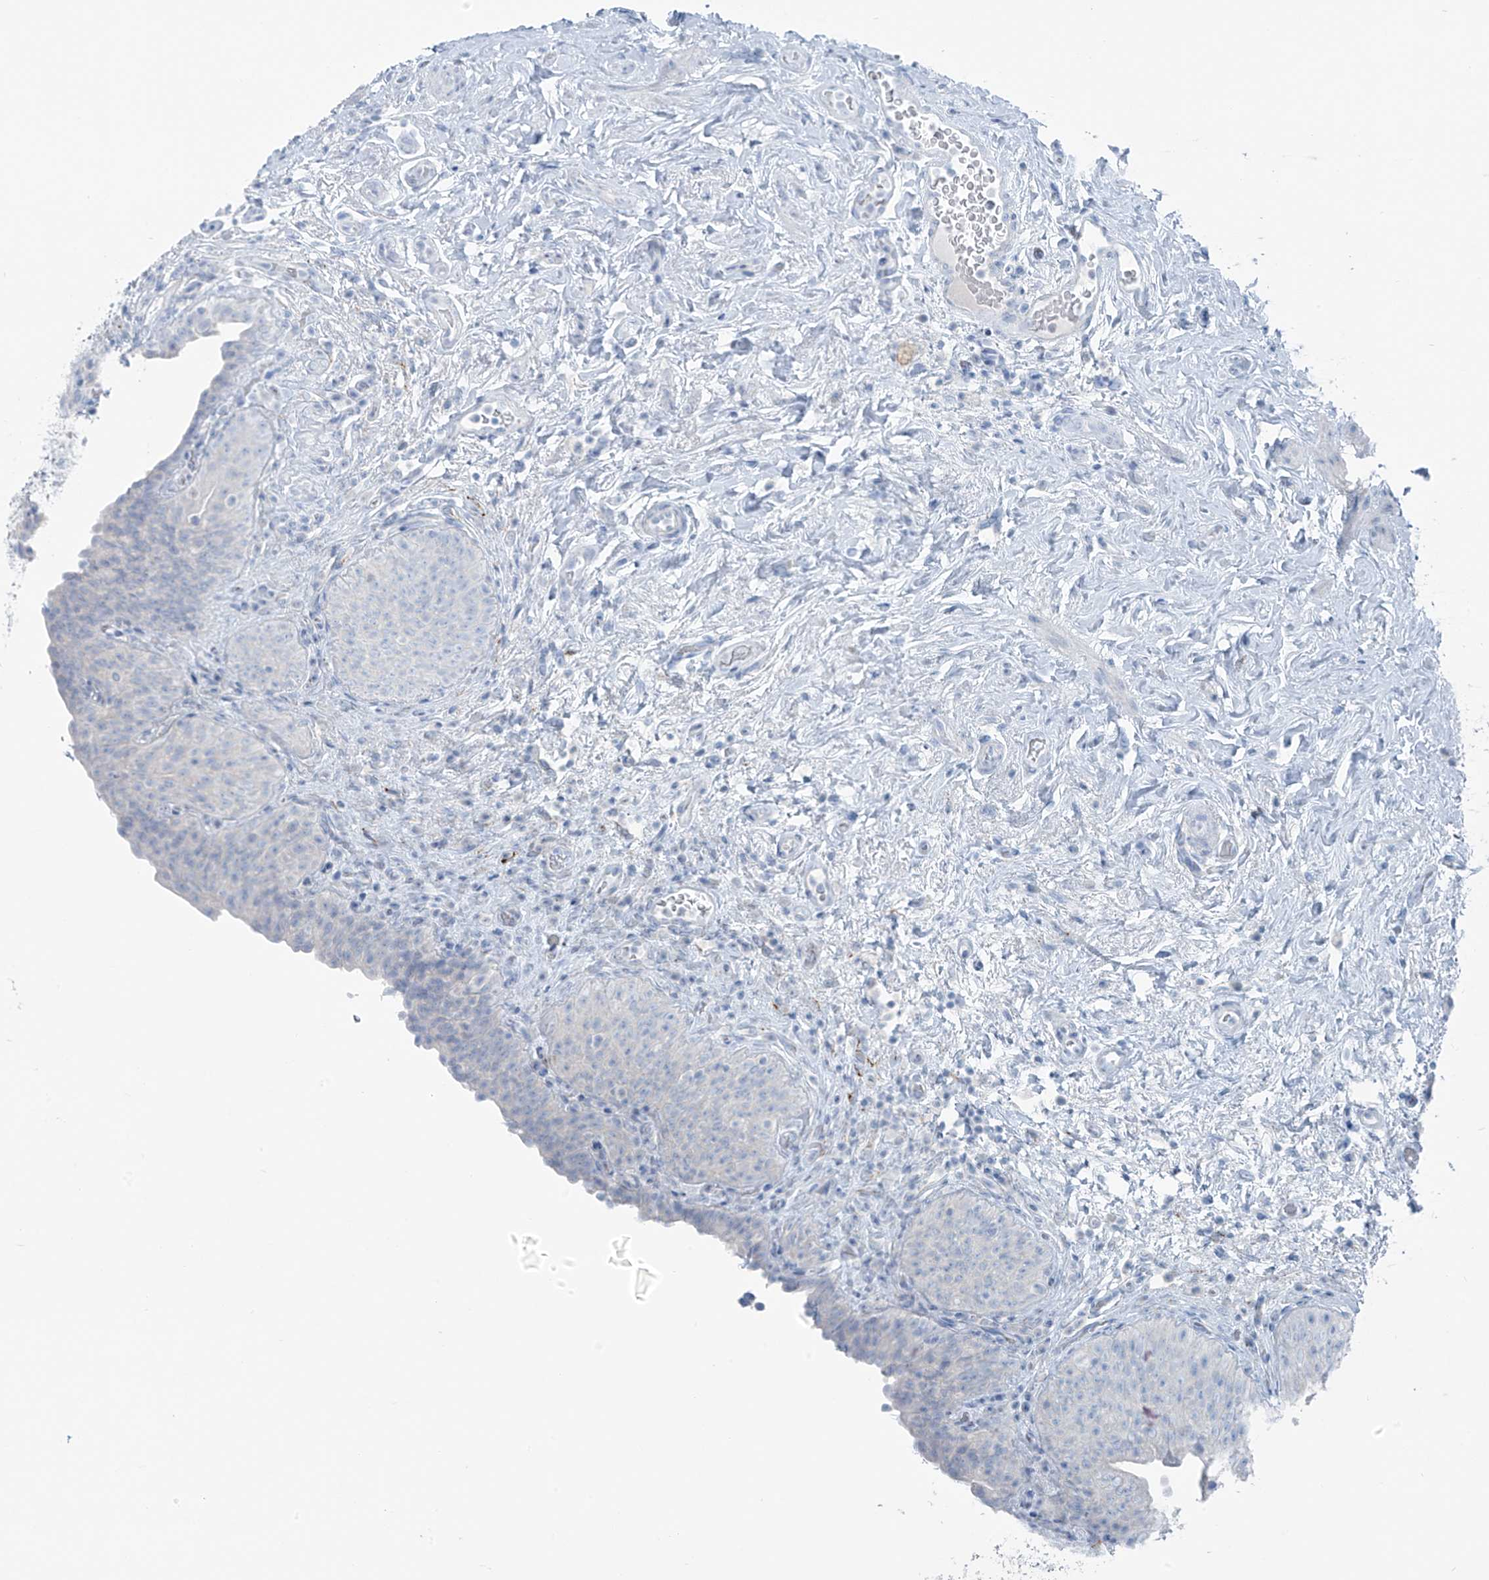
{"staining": {"intensity": "negative", "quantity": "none", "location": "none"}, "tissue": "urinary bladder", "cell_type": "Urothelial cells", "image_type": "normal", "snomed": [{"axis": "morphology", "description": "Normal tissue, NOS"}, {"axis": "topography", "description": "Urinary bladder"}], "caption": "Immunohistochemical staining of normal human urinary bladder demonstrates no significant positivity in urothelial cells.", "gene": "SLC25A43", "patient": {"sex": "male", "age": 83}}